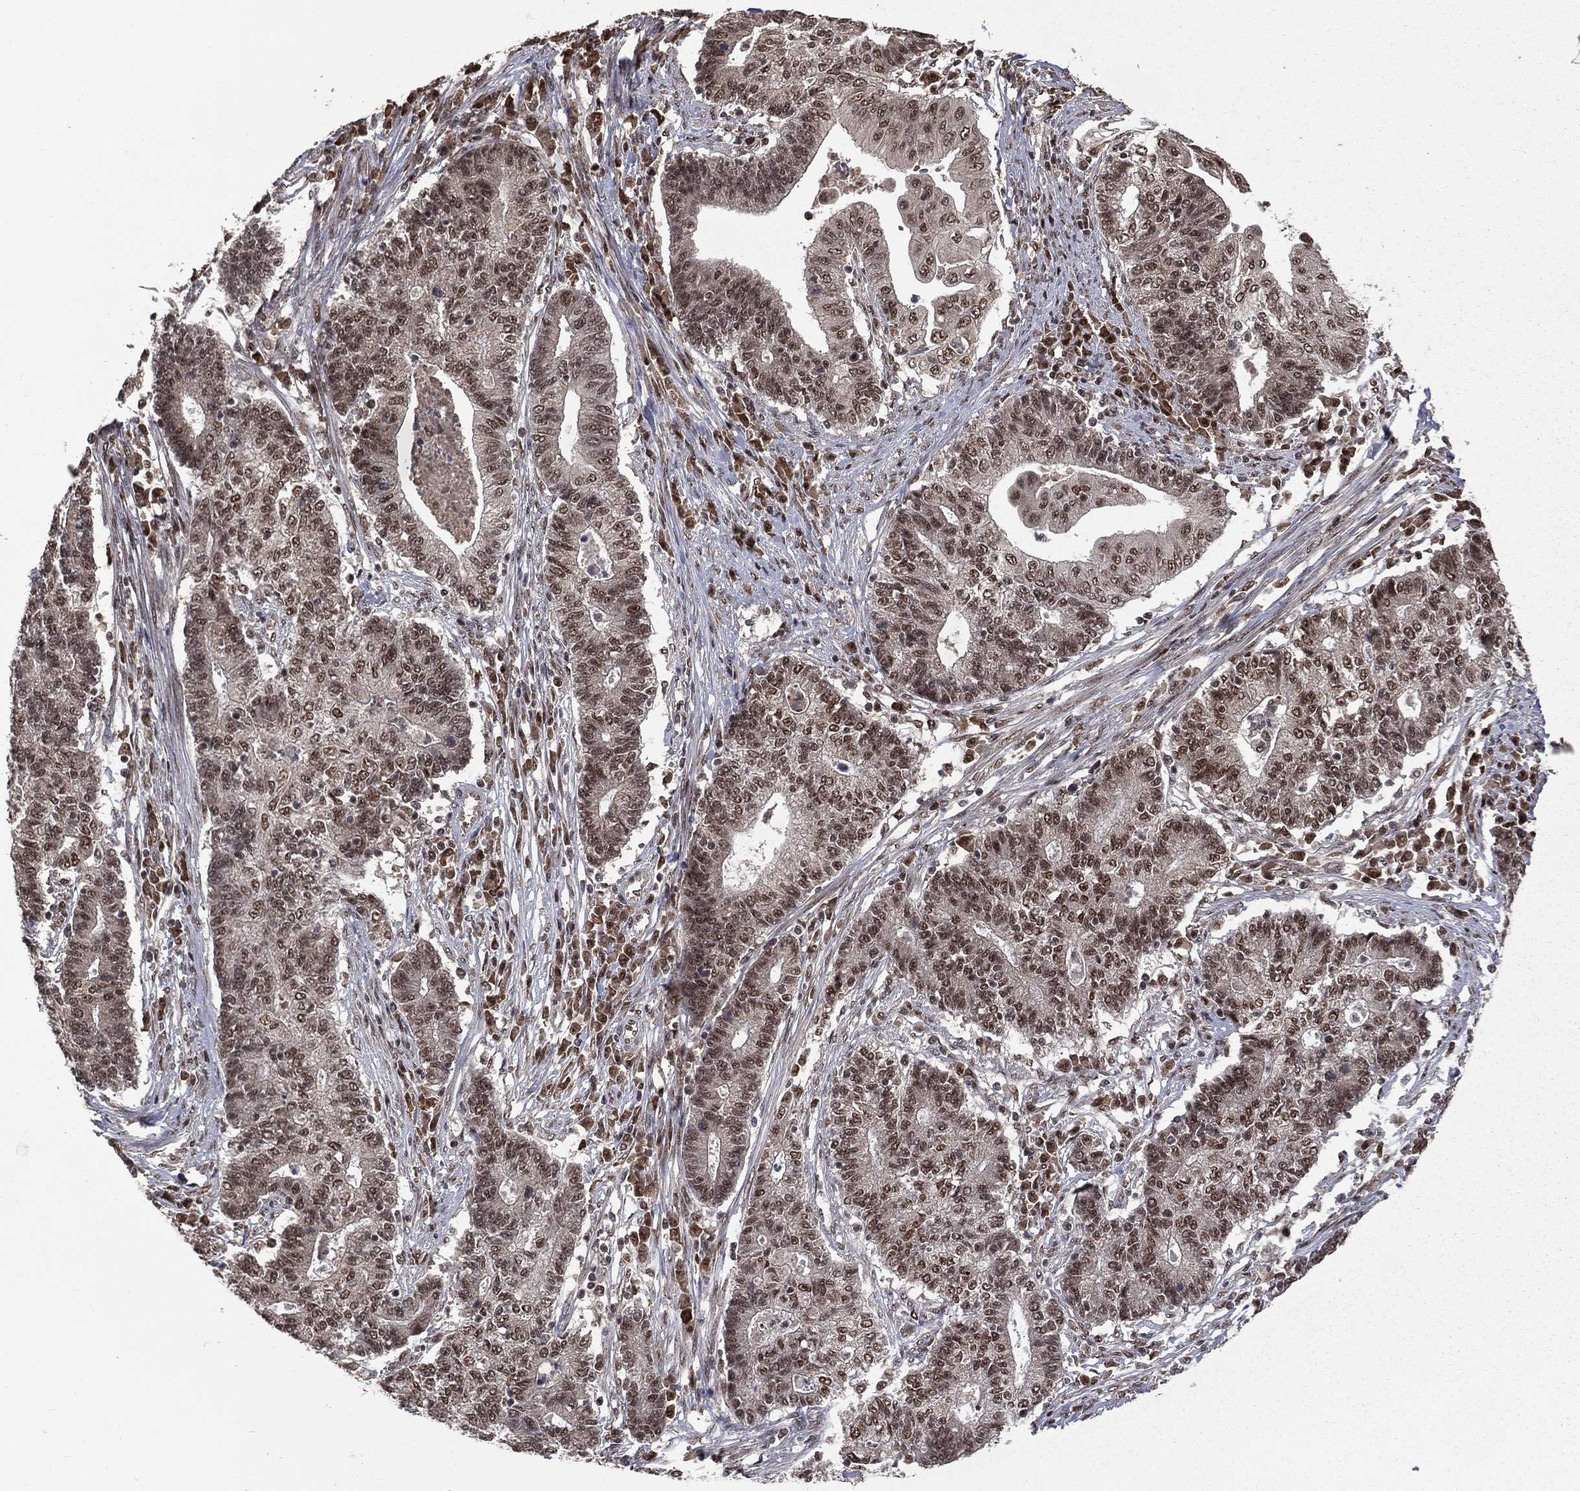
{"staining": {"intensity": "moderate", "quantity": "25%-75%", "location": "nuclear"}, "tissue": "endometrial cancer", "cell_type": "Tumor cells", "image_type": "cancer", "snomed": [{"axis": "morphology", "description": "Adenocarcinoma, NOS"}, {"axis": "topography", "description": "Uterus"}, {"axis": "topography", "description": "Endometrium"}], "caption": "Adenocarcinoma (endometrial) stained with a protein marker exhibits moderate staining in tumor cells.", "gene": "JMJD6", "patient": {"sex": "female", "age": 54}}